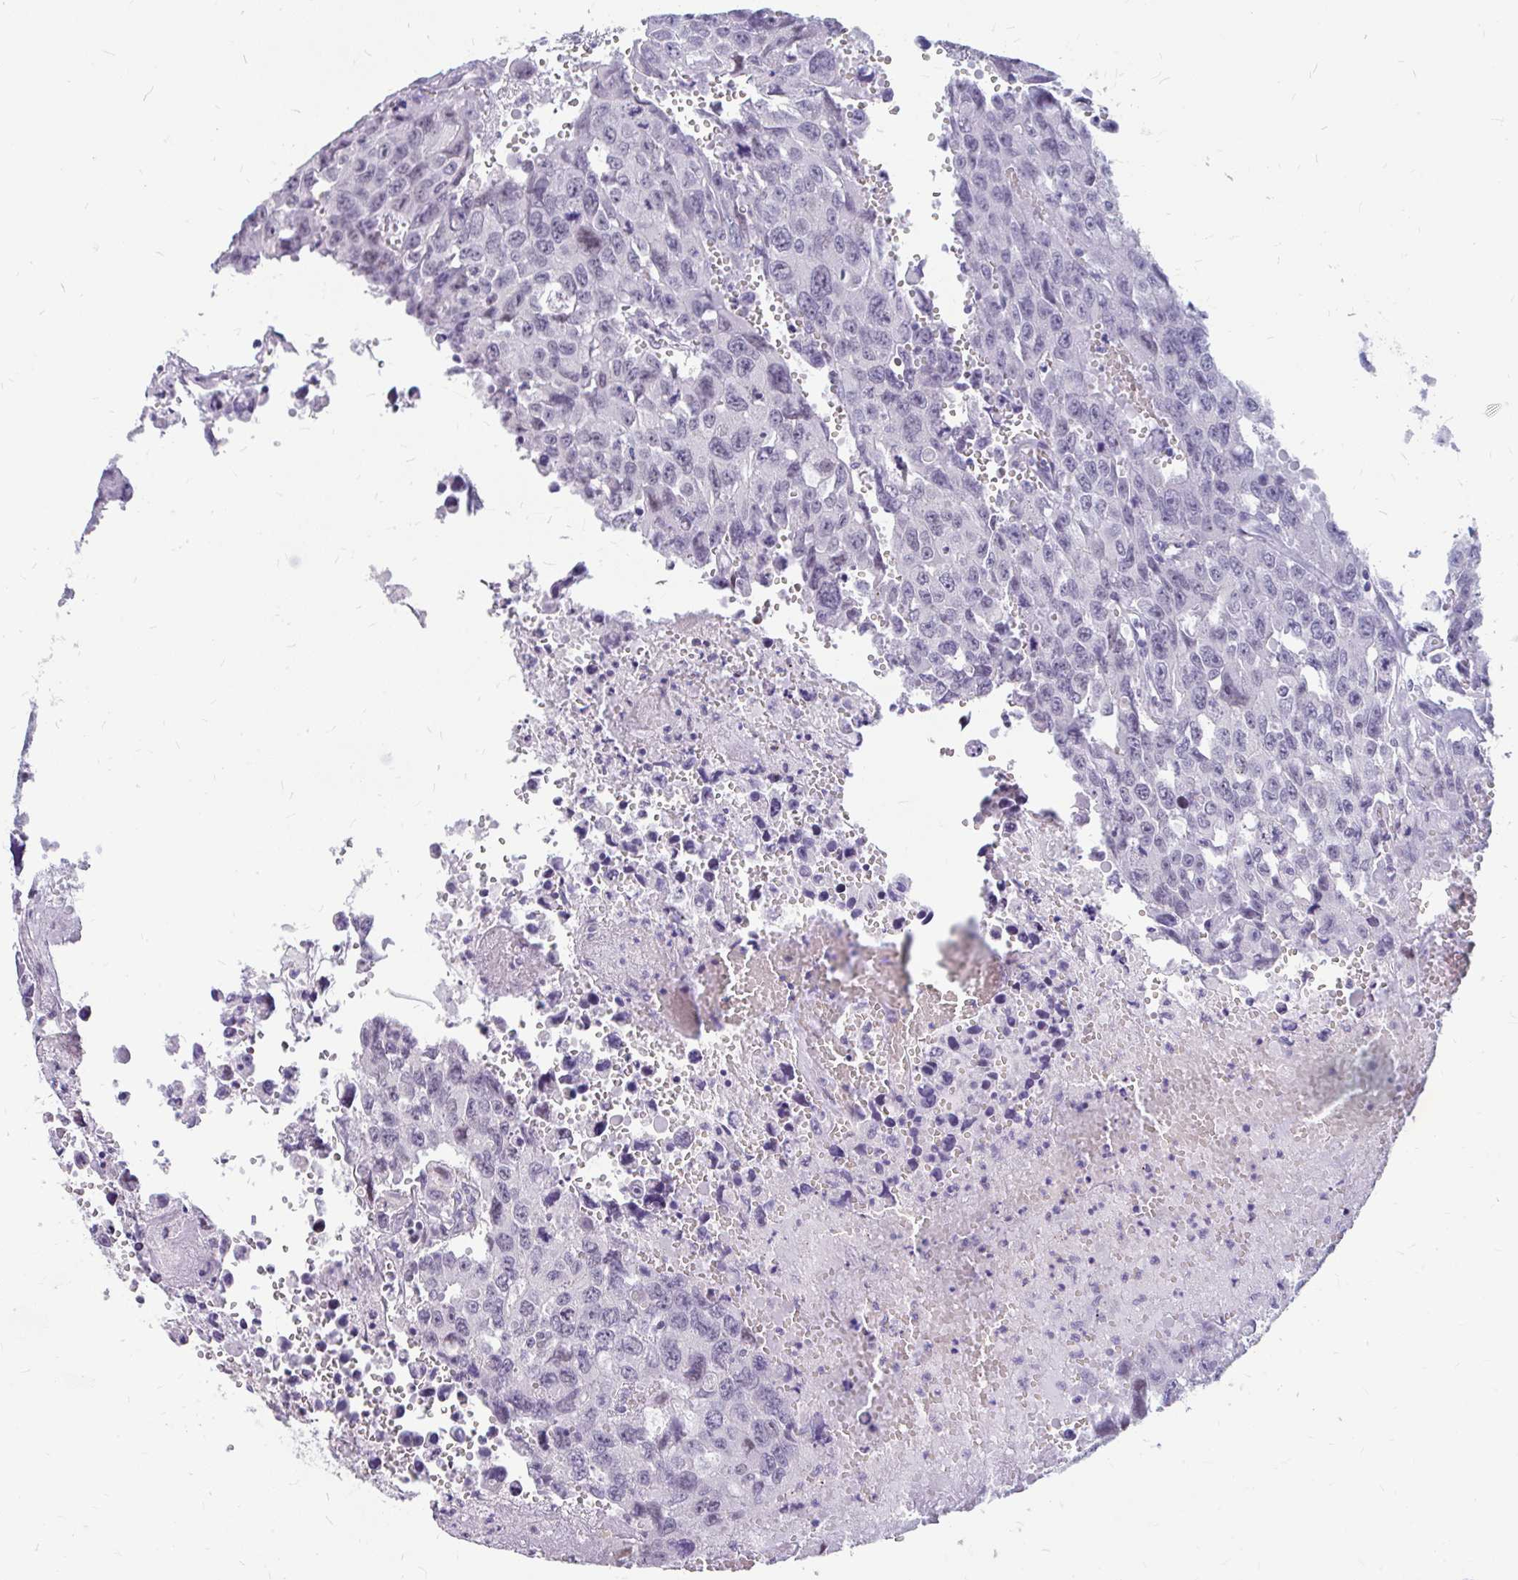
{"staining": {"intensity": "negative", "quantity": "none", "location": "none"}, "tissue": "testis cancer", "cell_type": "Tumor cells", "image_type": "cancer", "snomed": [{"axis": "morphology", "description": "Seminoma, NOS"}, {"axis": "topography", "description": "Testis"}], "caption": "Immunohistochemistry (IHC) of testis cancer demonstrates no staining in tumor cells.", "gene": "RGS16", "patient": {"sex": "male", "age": 26}}